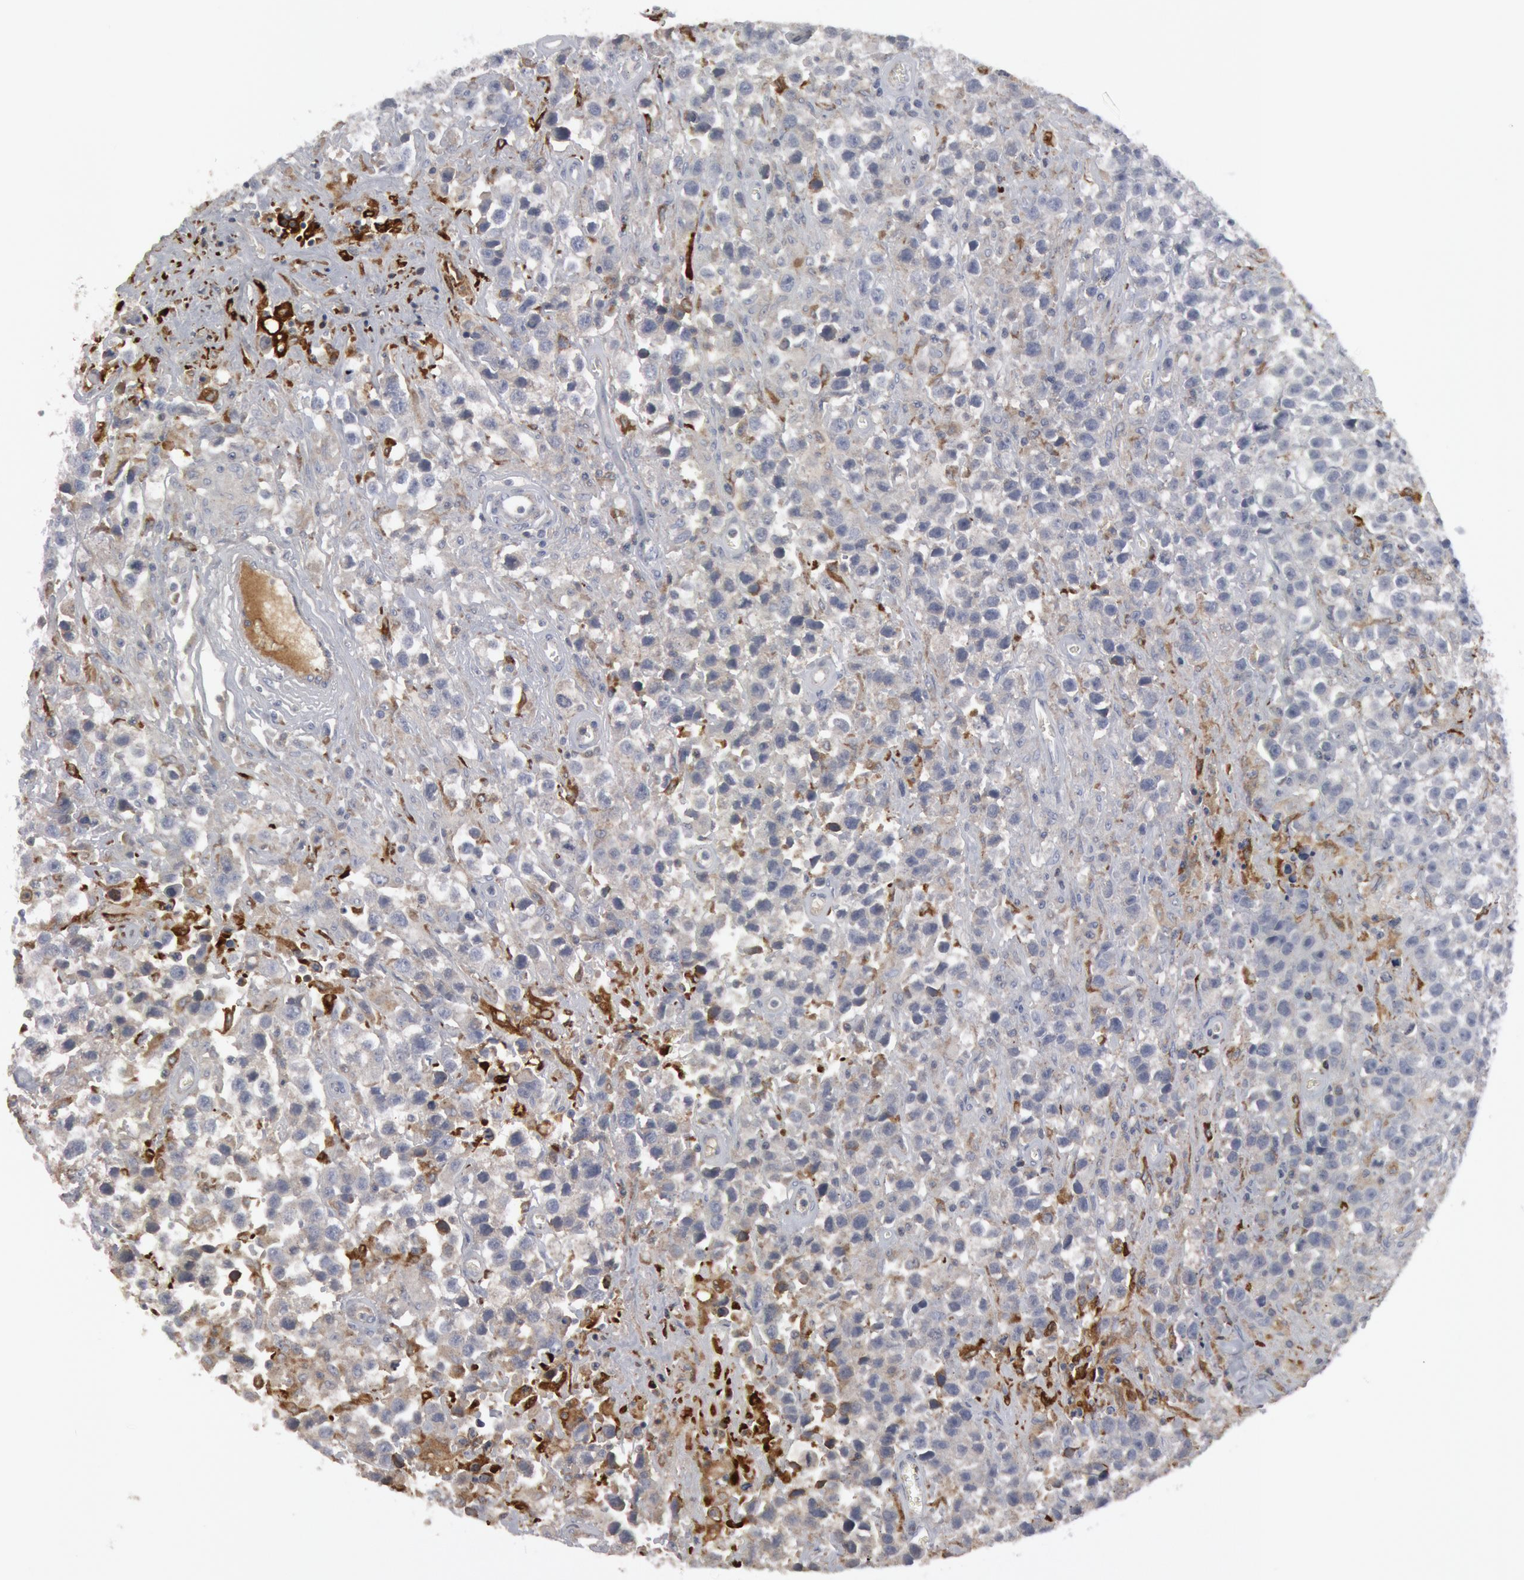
{"staining": {"intensity": "negative", "quantity": "none", "location": "none"}, "tissue": "testis cancer", "cell_type": "Tumor cells", "image_type": "cancer", "snomed": [{"axis": "morphology", "description": "Seminoma, NOS"}, {"axis": "topography", "description": "Testis"}], "caption": "Protein analysis of testis seminoma reveals no significant positivity in tumor cells.", "gene": "C1QC", "patient": {"sex": "male", "age": 43}}